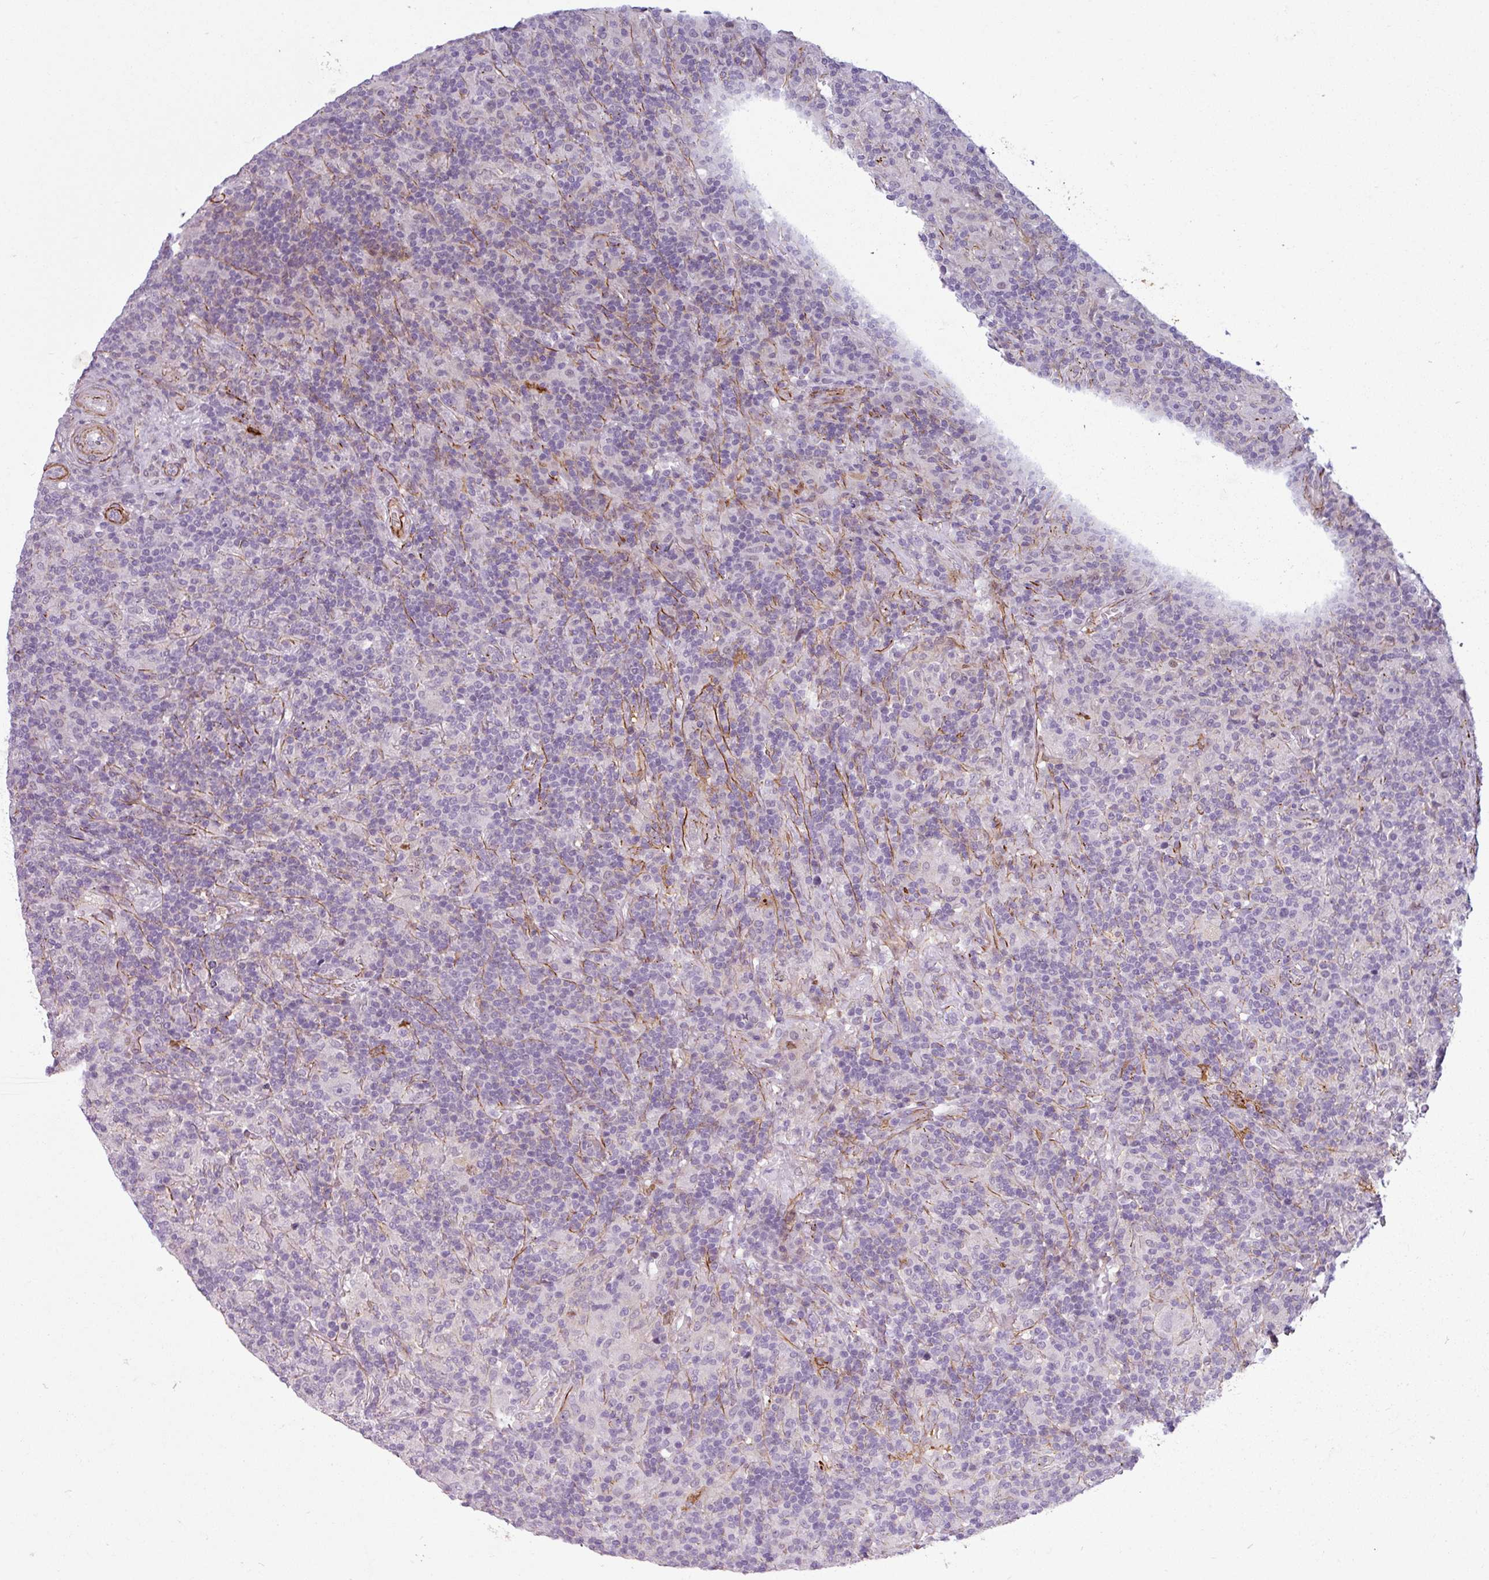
{"staining": {"intensity": "negative", "quantity": "none", "location": "none"}, "tissue": "lymphoma", "cell_type": "Tumor cells", "image_type": "cancer", "snomed": [{"axis": "morphology", "description": "Hodgkin's disease, NOS"}, {"axis": "topography", "description": "Lymph node"}], "caption": "This is a micrograph of IHC staining of Hodgkin's disease, which shows no staining in tumor cells. (DAB immunohistochemistry (IHC) with hematoxylin counter stain).", "gene": "ATP10A", "patient": {"sex": "male", "age": 70}}